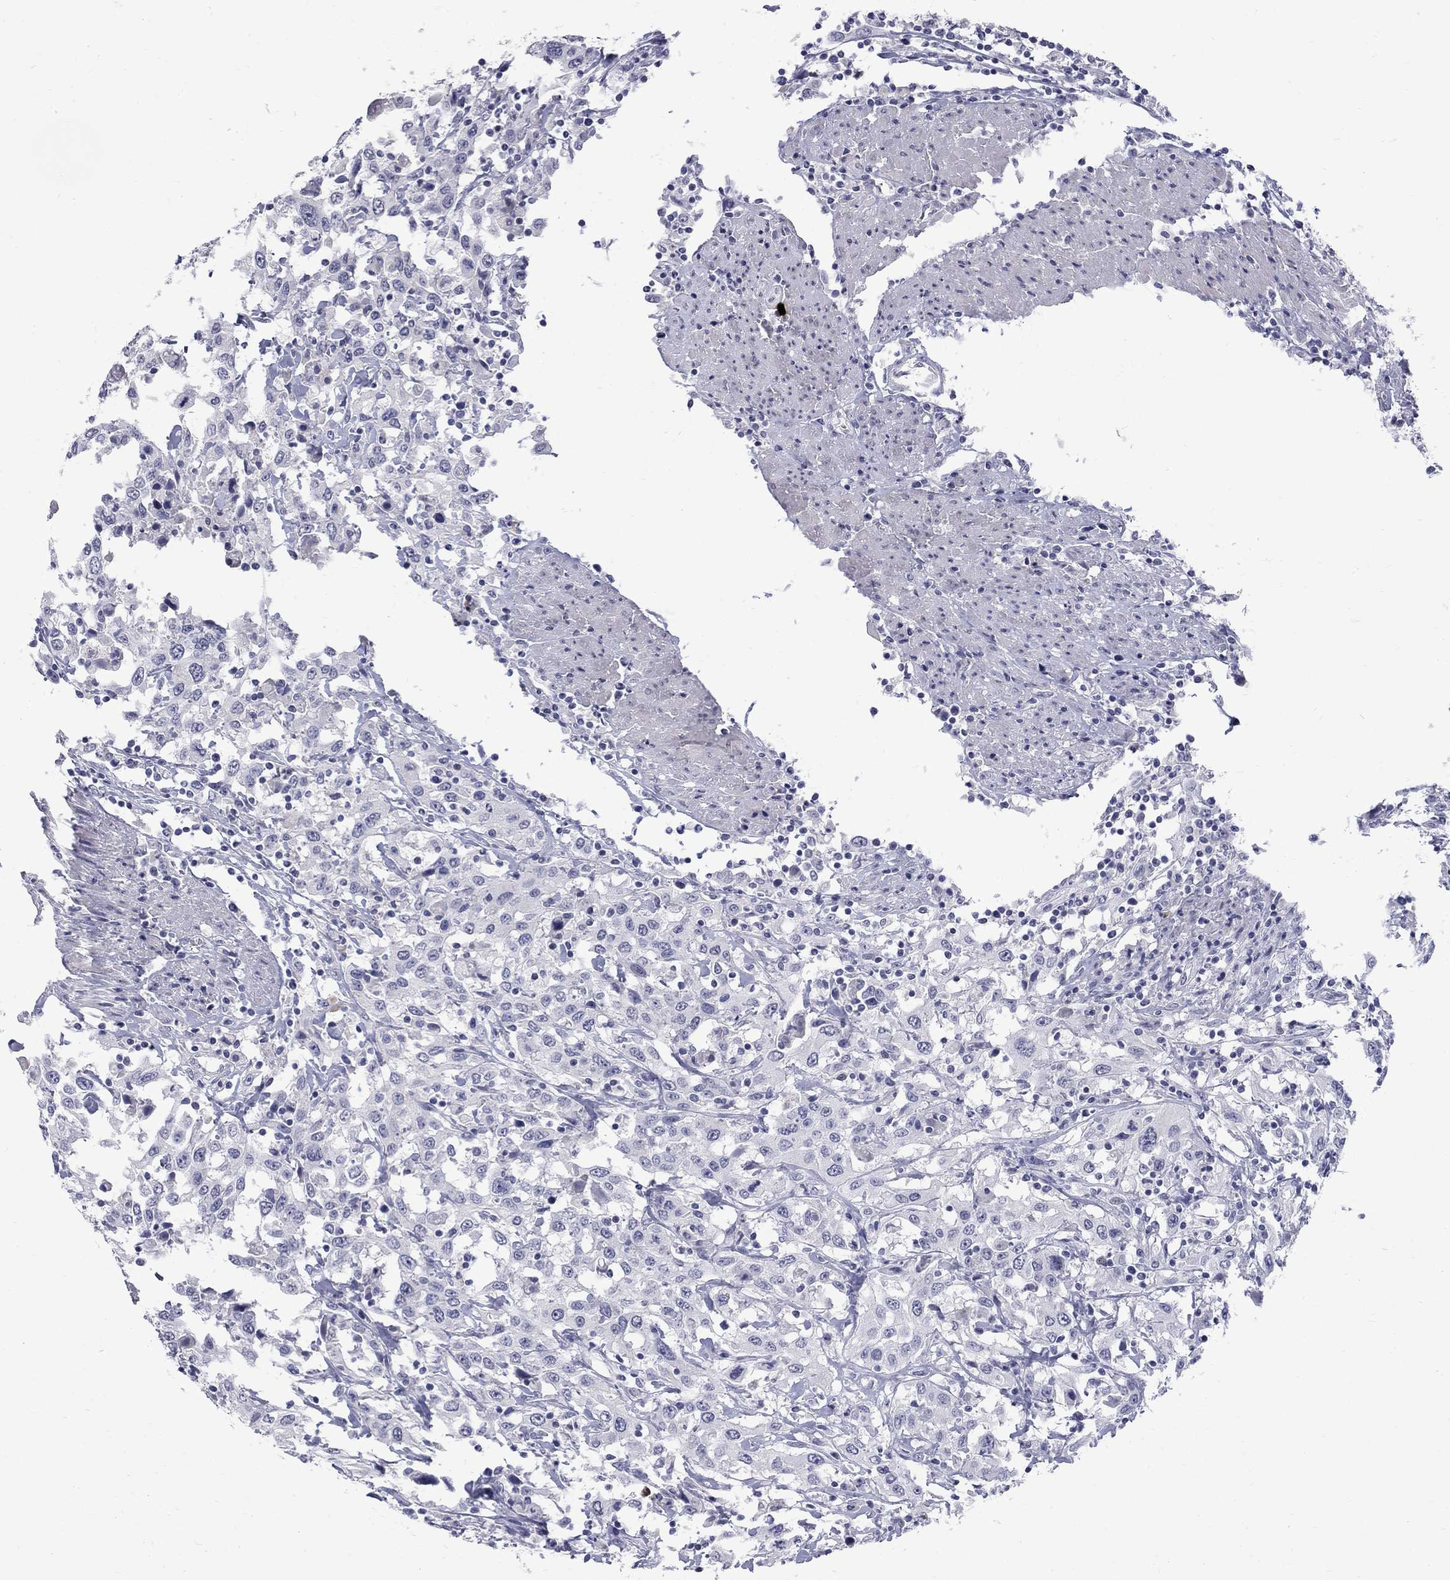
{"staining": {"intensity": "negative", "quantity": "none", "location": "none"}, "tissue": "urothelial cancer", "cell_type": "Tumor cells", "image_type": "cancer", "snomed": [{"axis": "morphology", "description": "Urothelial carcinoma, High grade"}, {"axis": "topography", "description": "Urinary bladder"}], "caption": "Immunohistochemistry (IHC) image of urothelial carcinoma (high-grade) stained for a protein (brown), which reveals no staining in tumor cells.", "gene": "CTNND2", "patient": {"sex": "male", "age": 61}}